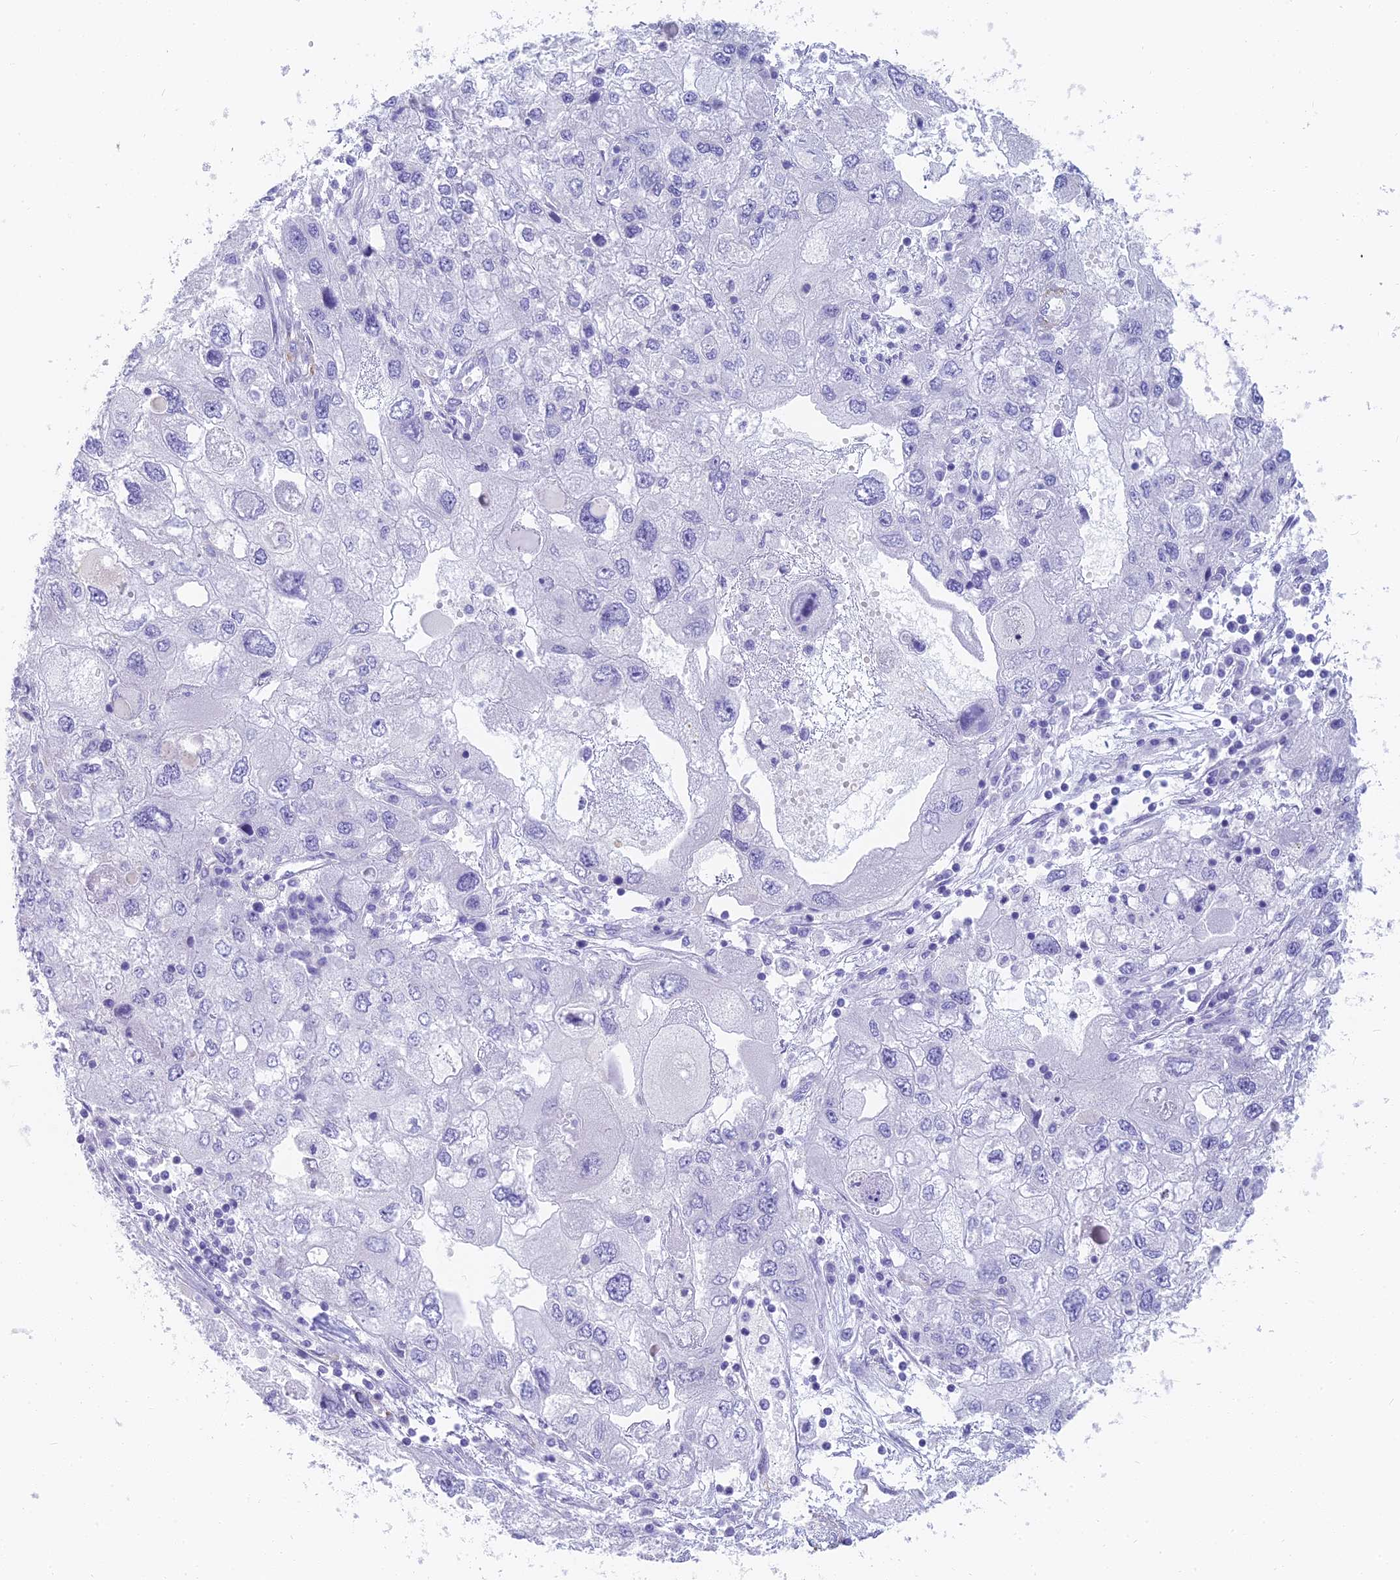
{"staining": {"intensity": "negative", "quantity": "none", "location": "none"}, "tissue": "endometrial cancer", "cell_type": "Tumor cells", "image_type": "cancer", "snomed": [{"axis": "morphology", "description": "Adenocarcinoma, NOS"}, {"axis": "topography", "description": "Endometrium"}], "caption": "This is an IHC histopathology image of endometrial cancer. There is no positivity in tumor cells.", "gene": "SLC36A2", "patient": {"sex": "female", "age": 49}}